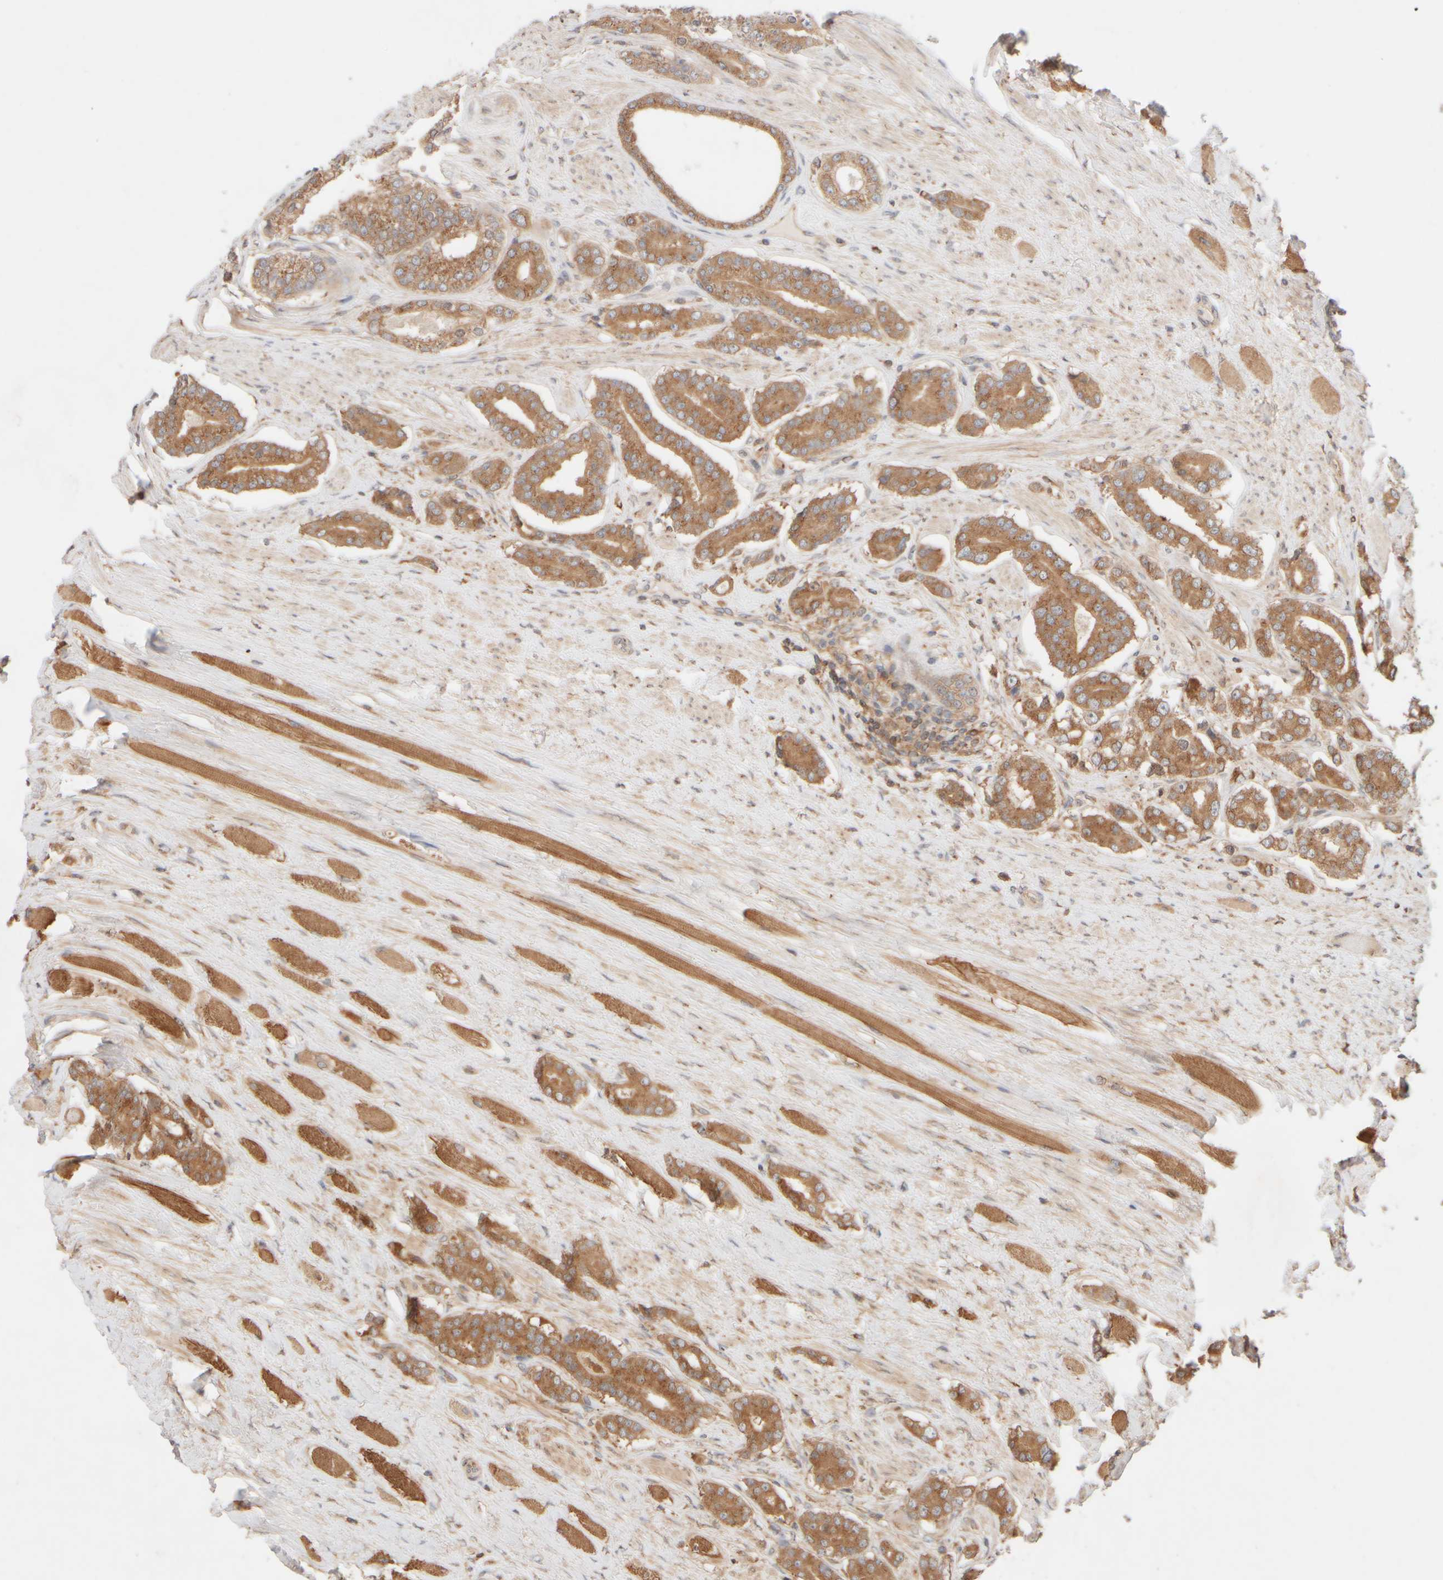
{"staining": {"intensity": "moderate", "quantity": ">75%", "location": "cytoplasmic/membranous"}, "tissue": "prostate cancer", "cell_type": "Tumor cells", "image_type": "cancer", "snomed": [{"axis": "morphology", "description": "Adenocarcinoma, High grade"}, {"axis": "topography", "description": "Prostate"}], "caption": "Tumor cells display medium levels of moderate cytoplasmic/membranous expression in about >75% of cells in human prostate cancer.", "gene": "RABEP1", "patient": {"sex": "male", "age": 71}}